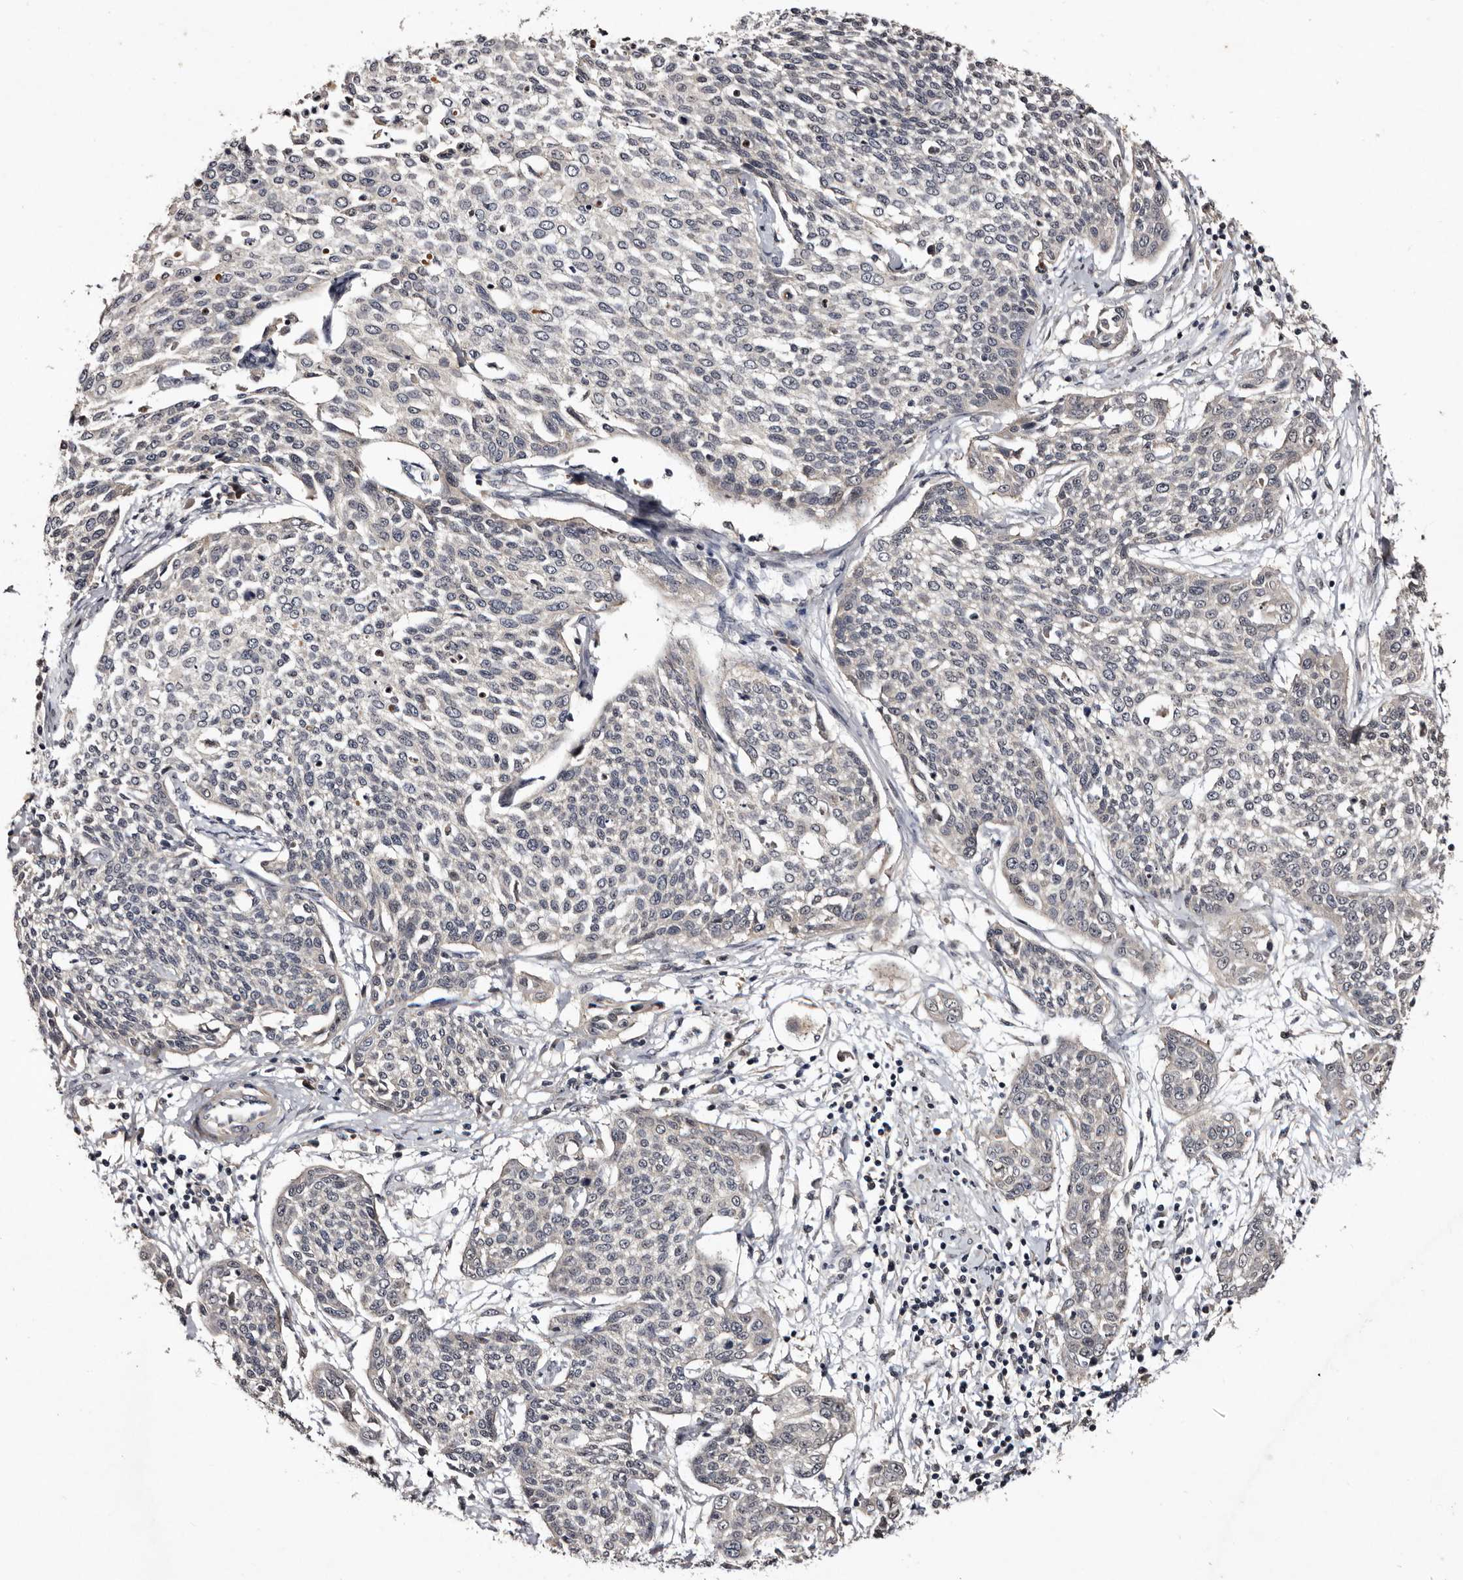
{"staining": {"intensity": "negative", "quantity": "none", "location": "none"}, "tissue": "cervical cancer", "cell_type": "Tumor cells", "image_type": "cancer", "snomed": [{"axis": "morphology", "description": "Squamous cell carcinoma, NOS"}, {"axis": "topography", "description": "Cervix"}], "caption": "There is no significant positivity in tumor cells of cervical squamous cell carcinoma.", "gene": "LANCL2", "patient": {"sex": "female", "age": 34}}